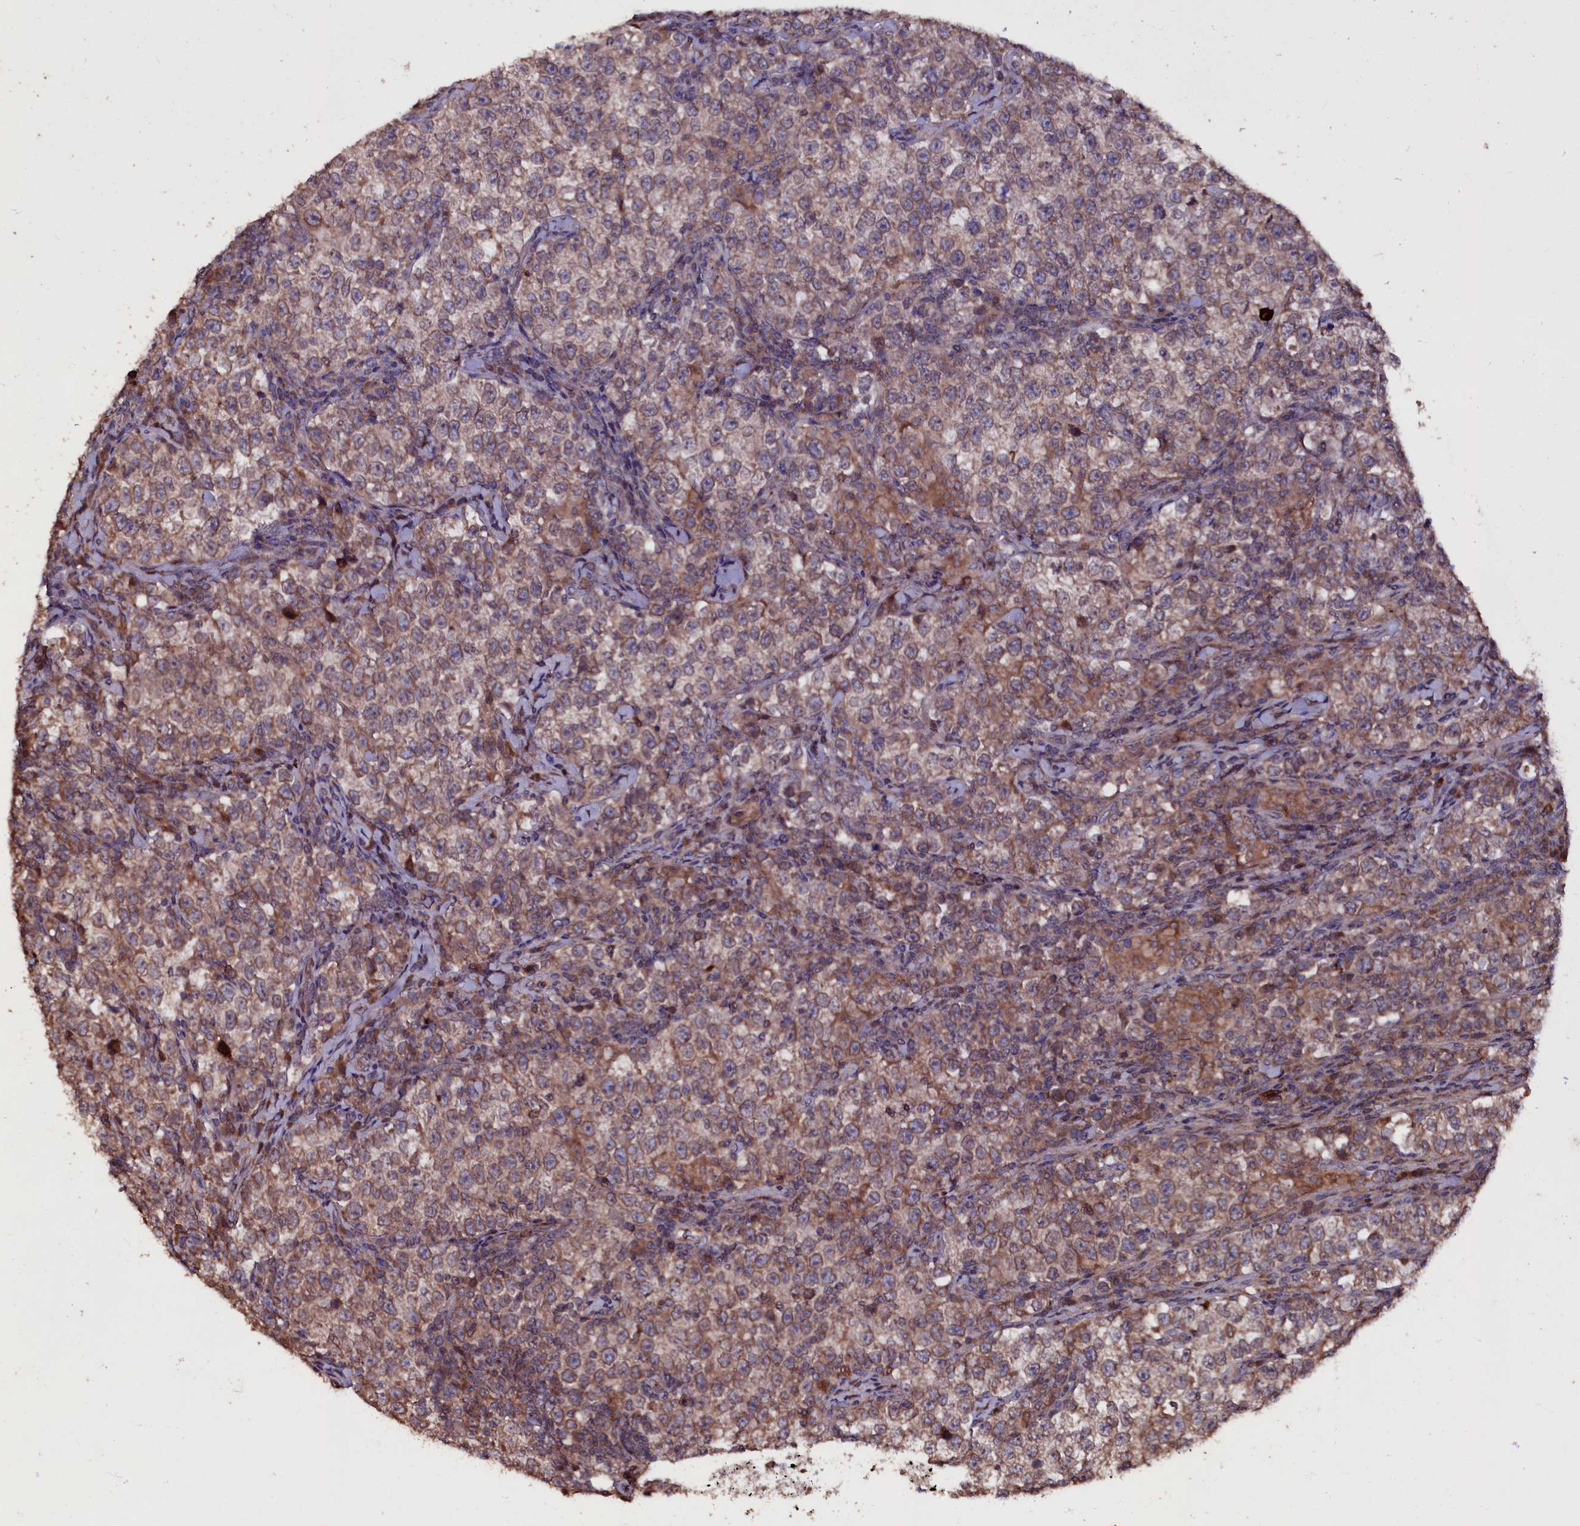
{"staining": {"intensity": "moderate", "quantity": ">75%", "location": "cytoplasmic/membranous"}, "tissue": "testis cancer", "cell_type": "Tumor cells", "image_type": "cancer", "snomed": [{"axis": "morphology", "description": "Normal tissue, NOS"}, {"axis": "morphology", "description": "Seminoma, NOS"}, {"axis": "topography", "description": "Testis"}], "caption": "Immunohistochemical staining of testis seminoma demonstrates moderate cytoplasmic/membranous protein staining in about >75% of tumor cells.", "gene": "MYO1H", "patient": {"sex": "male", "age": 43}}